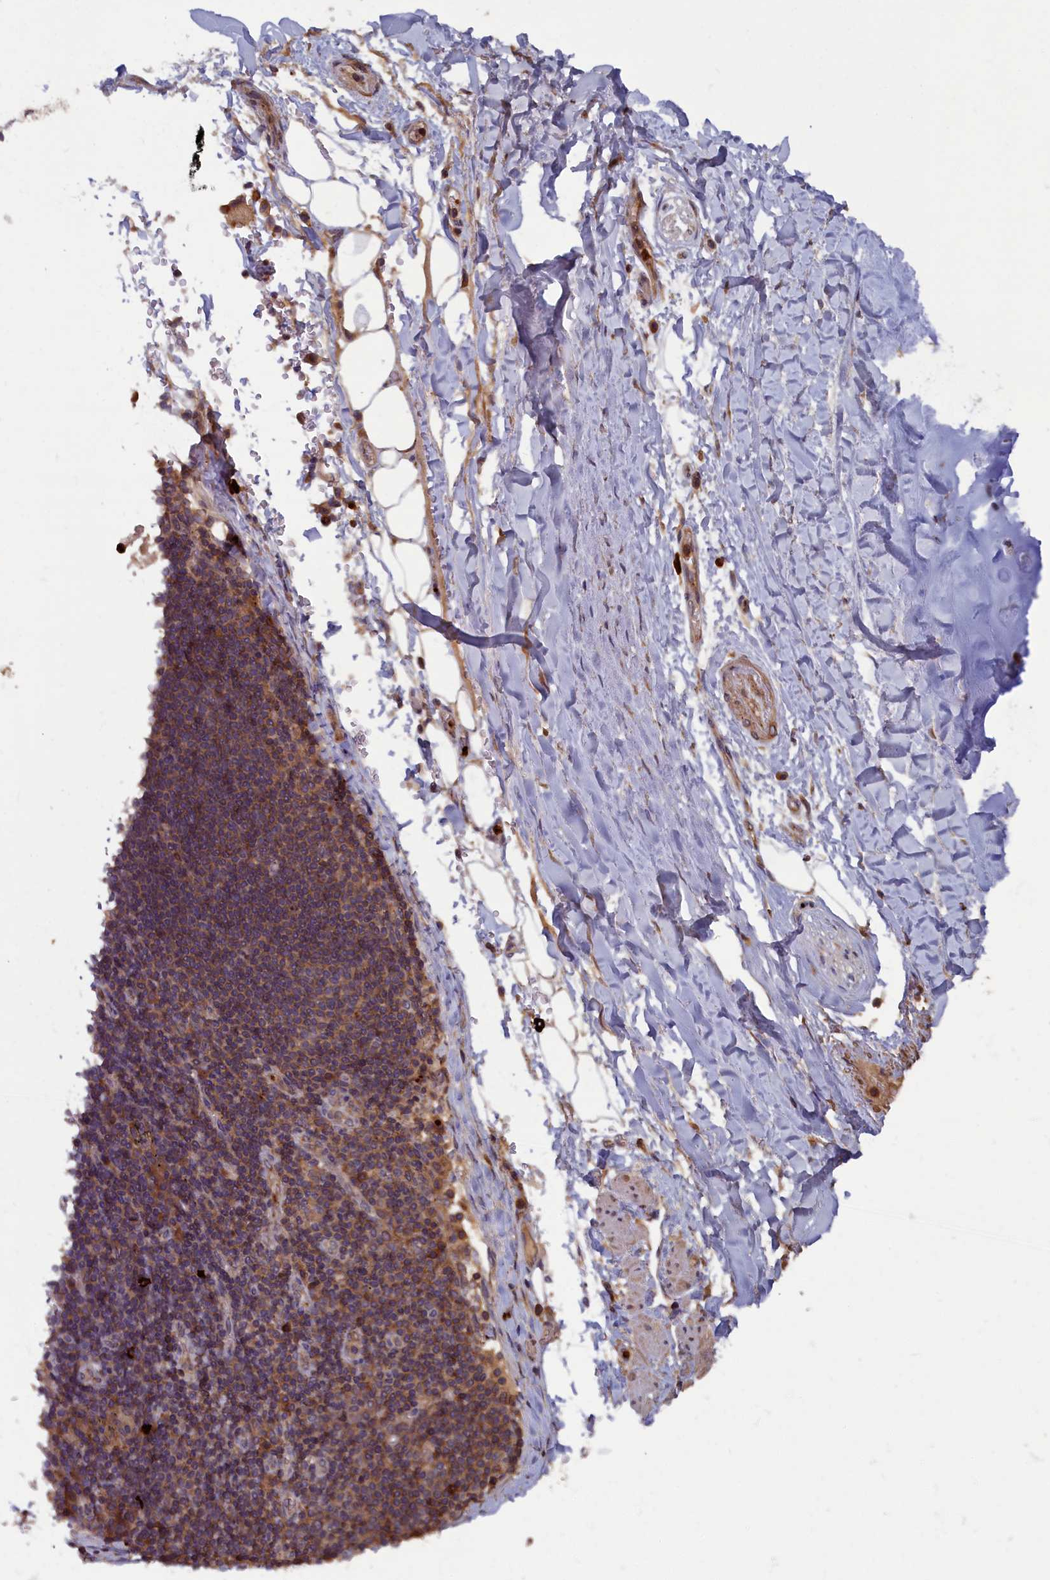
{"staining": {"intensity": "negative", "quantity": "none", "location": "none"}, "tissue": "adipose tissue", "cell_type": "Adipocytes", "image_type": "normal", "snomed": [{"axis": "morphology", "description": "Normal tissue, NOS"}, {"axis": "topography", "description": "Lymph node"}, {"axis": "topography", "description": "Cartilage tissue"}, {"axis": "topography", "description": "Bronchus"}], "caption": "Adipocytes show no significant protein expression in benign adipose tissue. (Stains: DAB immunohistochemistry (IHC) with hematoxylin counter stain, Microscopy: brightfield microscopy at high magnification).", "gene": "TNK2", "patient": {"sex": "male", "age": 63}}